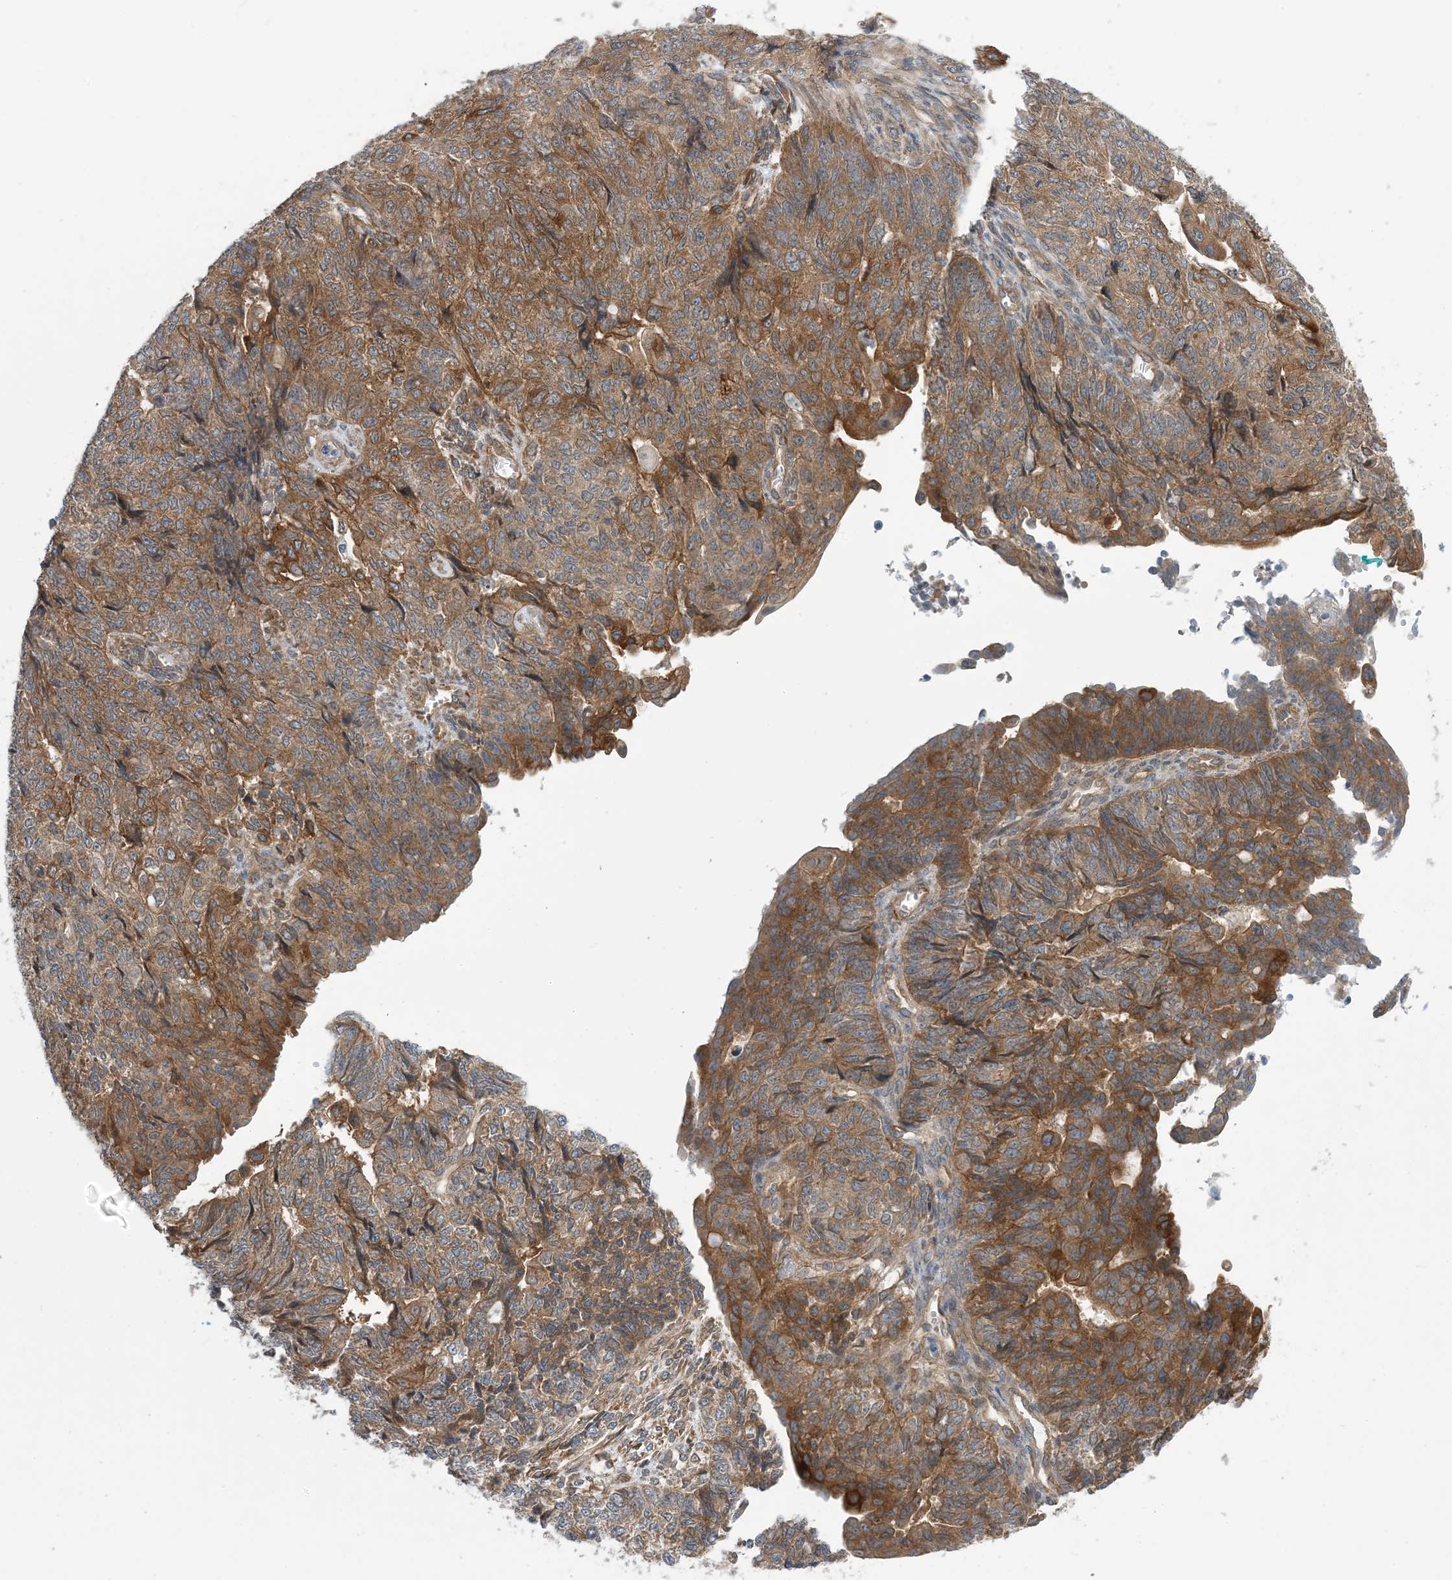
{"staining": {"intensity": "moderate", "quantity": ">75%", "location": "cytoplasmic/membranous"}, "tissue": "endometrial cancer", "cell_type": "Tumor cells", "image_type": "cancer", "snomed": [{"axis": "morphology", "description": "Adenocarcinoma, NOS"}, {"axis": "topography", "description": "Endometrium"}], "caption": "Brown immunohistochemical staining in human endometrial adenocarcinoma shows moderate cytoplasmic/membranous expression in approximately >75% of tumor cells.", "gene": "EHBP1", "patient": {"sex": "female", "age": 32}}